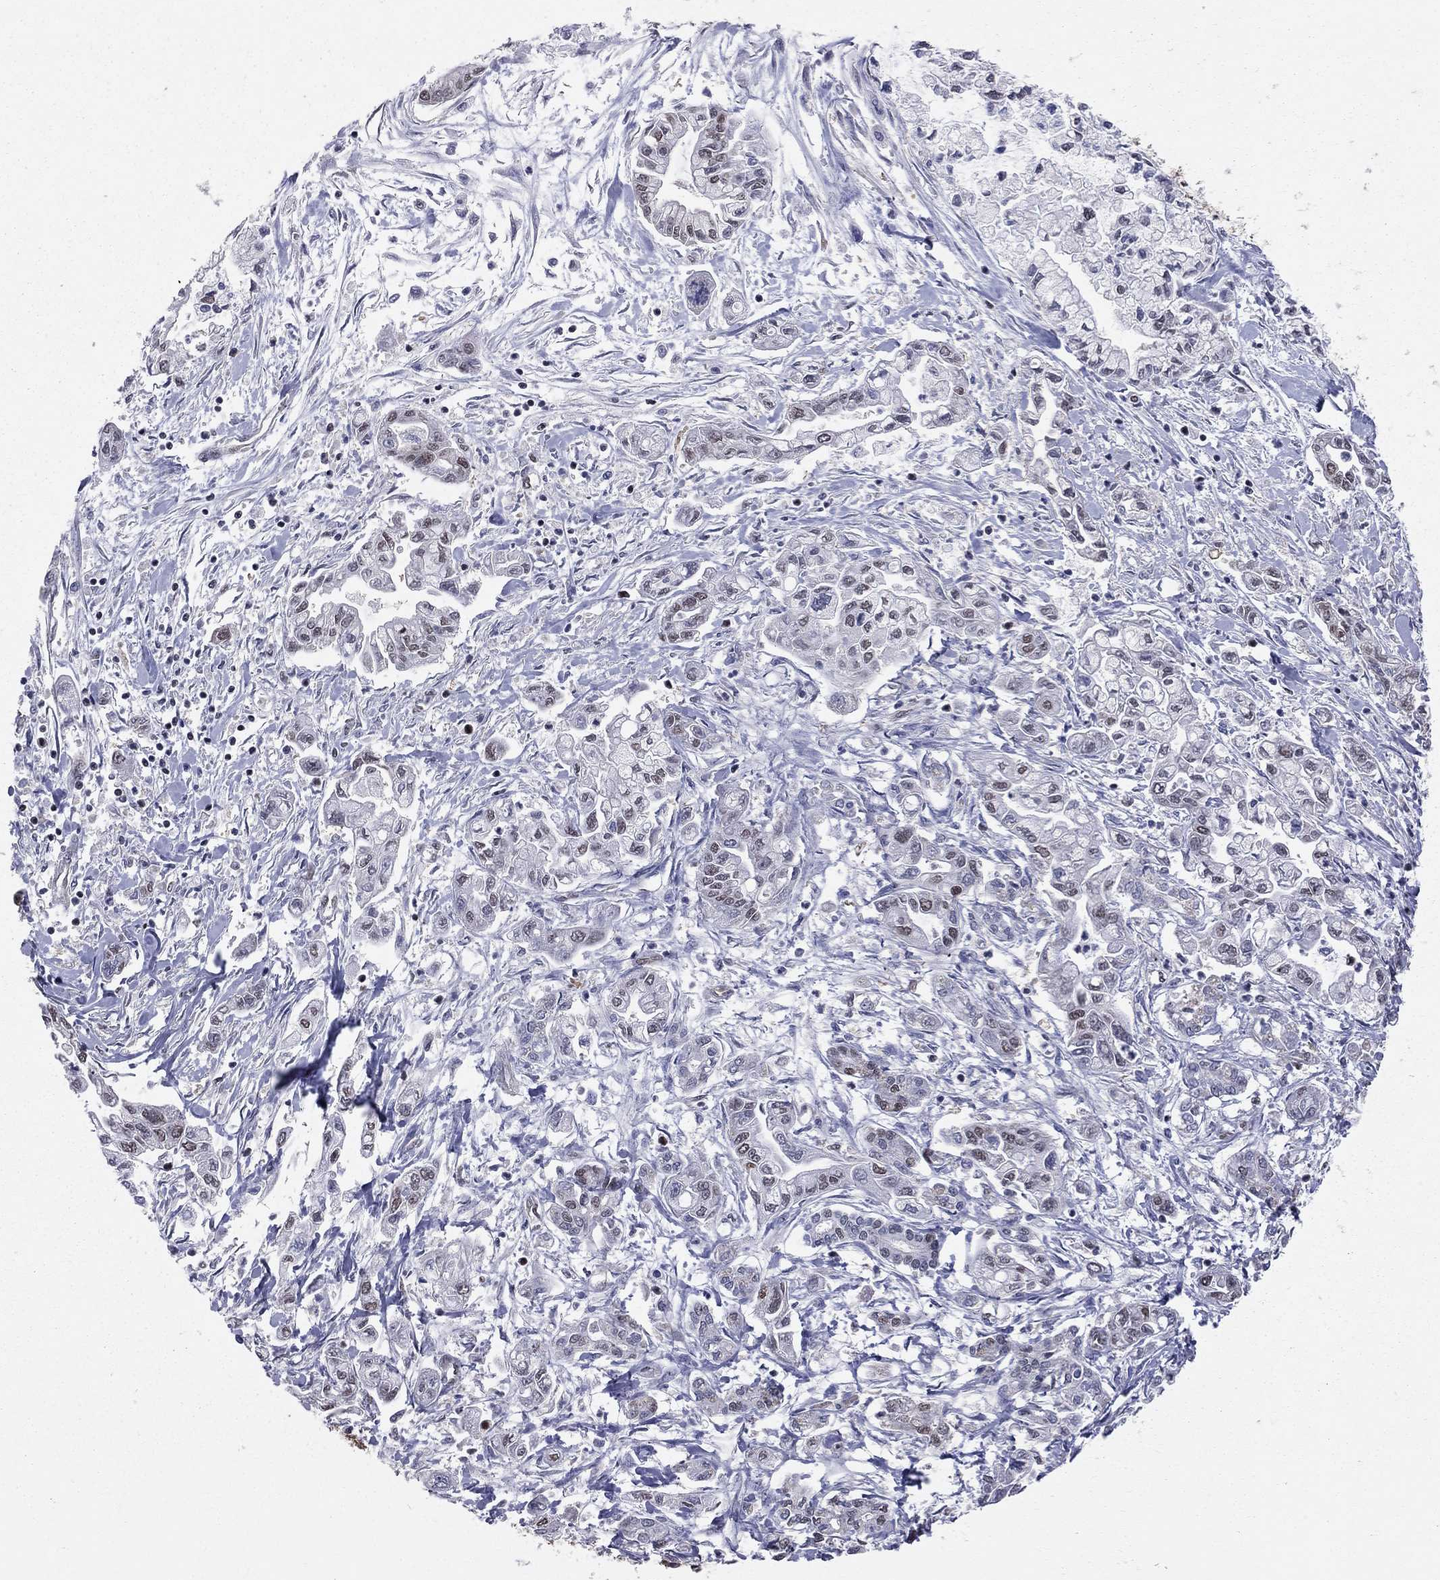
{"staining": {"intensity": "weak", "quantity": "<25%", "location": "nuclear"}, "tissue": "pancreatic cancer", "cell_type": "Tumor cells", "image_type": "cancer", "snomed": [{"axis": "morphology", "description": "Adenocarcinoma, NOS"}, {"axis": "topography", "description": "Pancreas"}], "caption": "Immunohistochemical staining of adenocarcinoma (pancreatic) demonstrates no significant staining in tumor cells.", "gene": "SAP30L", "patient": {"sex": "male", "age": 54}}